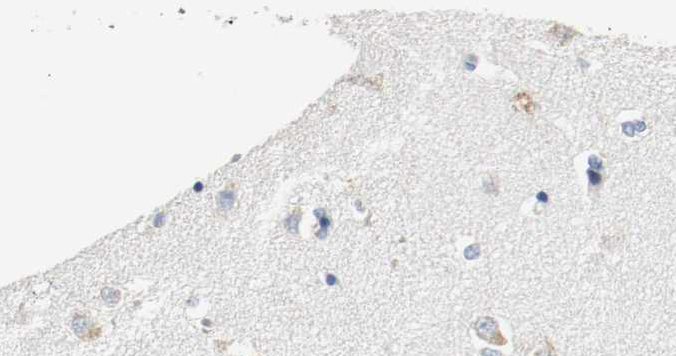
{"staining": {"intensity": "negative", "quantity": "none", "location": "none"}, "tissue": "caudate", "cell_type": "Glial cells", "image_type": "normal", "snomed": [{"axis": "morphology", "description": "Normal tissue, NOS"}, {"axis": "topography", "description": "Lateral ventricle wall"}], "caption": "This is an immunohistochemistry micrograph of unremarkable caudate. There is no expression in glial cells.", "gene": "LAMB1", "patient": {"sex": "female", "age": 54}}